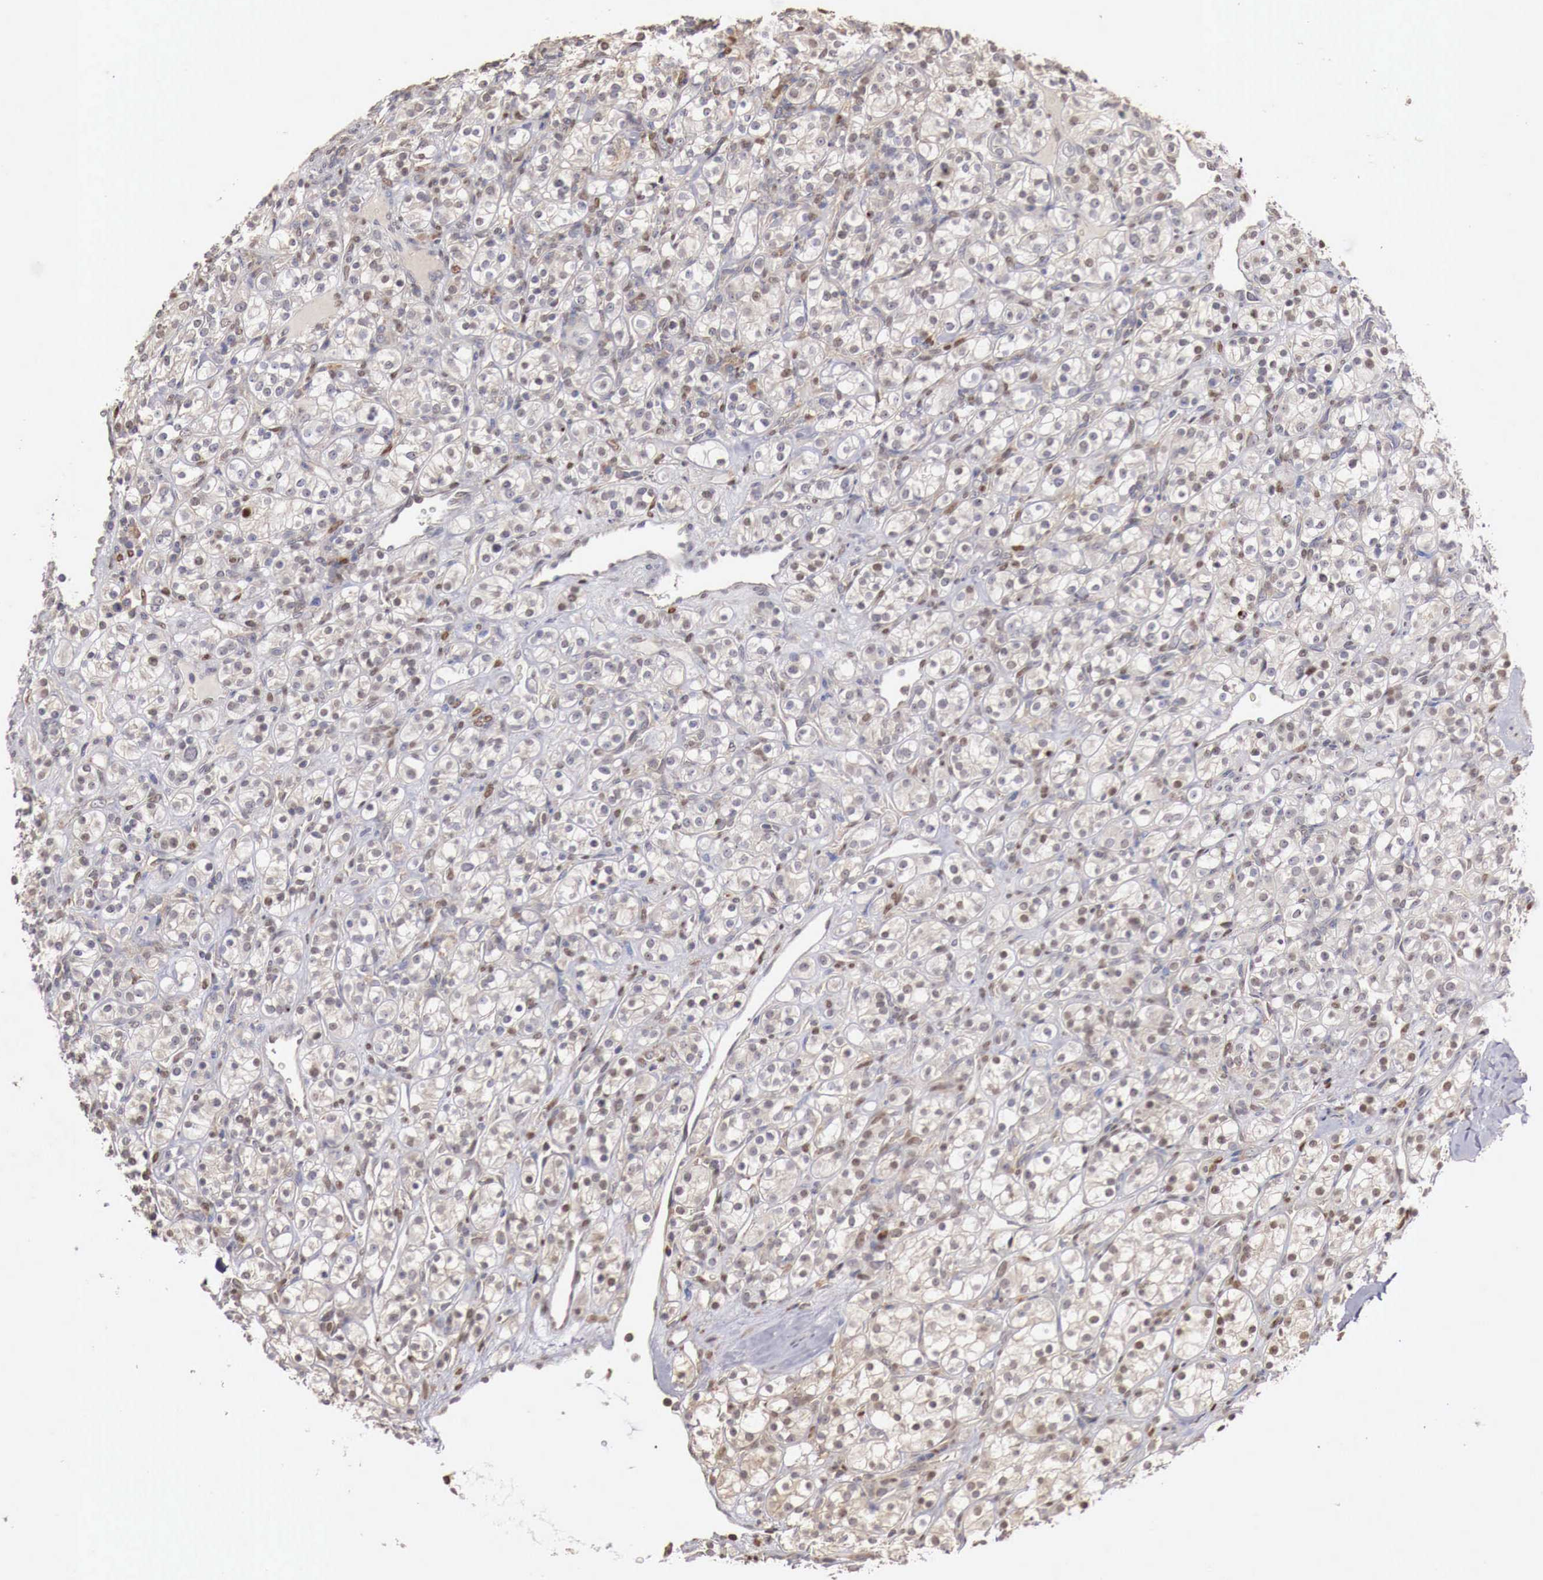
{"staining": {"intensity": "weak", "quantity": "<25%", "location": "nuclear"}, "tissue": "renal cancer", "cell_type": "Tumor cells", "image_type": "cancer", "snomed": [{"axis": "morphology", "description": "Adenocarcinoma, NOS"}, {"axis": "topography", "description": "Kidney"}], "caption": "Immunohistochemical staining of human adenocarcinoma (renal) displays no significant staining in tumor cells. The staining is performed using DAB (3,3'-diaminobenzidine) brown chromogen with nuclei counter-stained in using hematoxylin.", "gene": "KHDRBS2", "patient": {"sex": "male", "age": 77}}